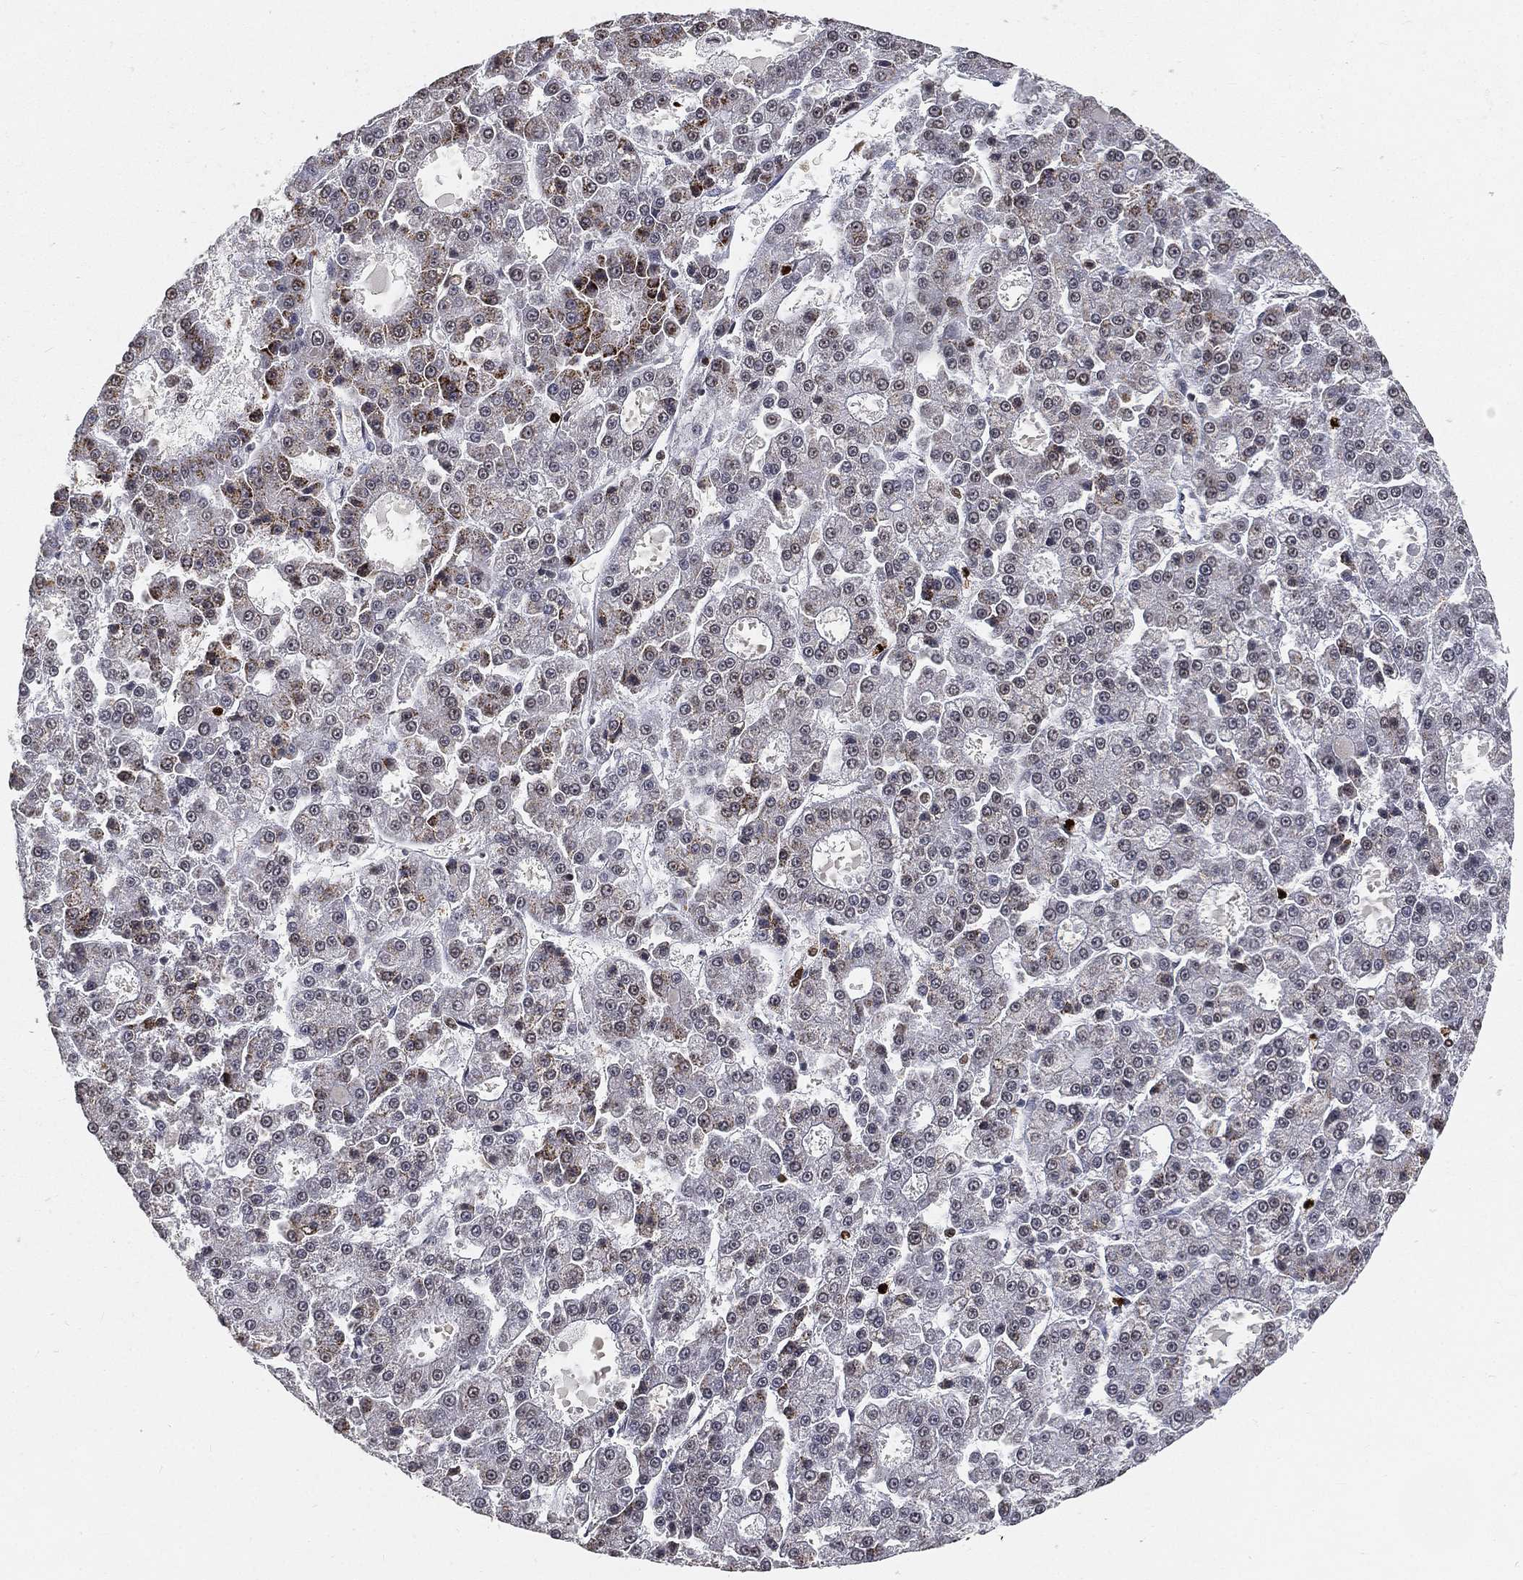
{"staining": {"intensity": "negative", "quantity": "none", "location": "none"}, "tissue": "liver cancer", "cell_type": "Tumor cells", "image_type": "cancer", "snomed": [{"axis": "morphology", "description": "Carcinoma, Hepatocellular, NOS"}, {"axis": "topography", "description": "Liver"}], "caption": "The image reveals no significant expression in tumor cells of hepatocellular carcinoma (liver). (Immunohistochemistry, brightfield microscopy, high magnification).", "gene": "ARG1", "patient": {"sex": "male", "age": 70}}